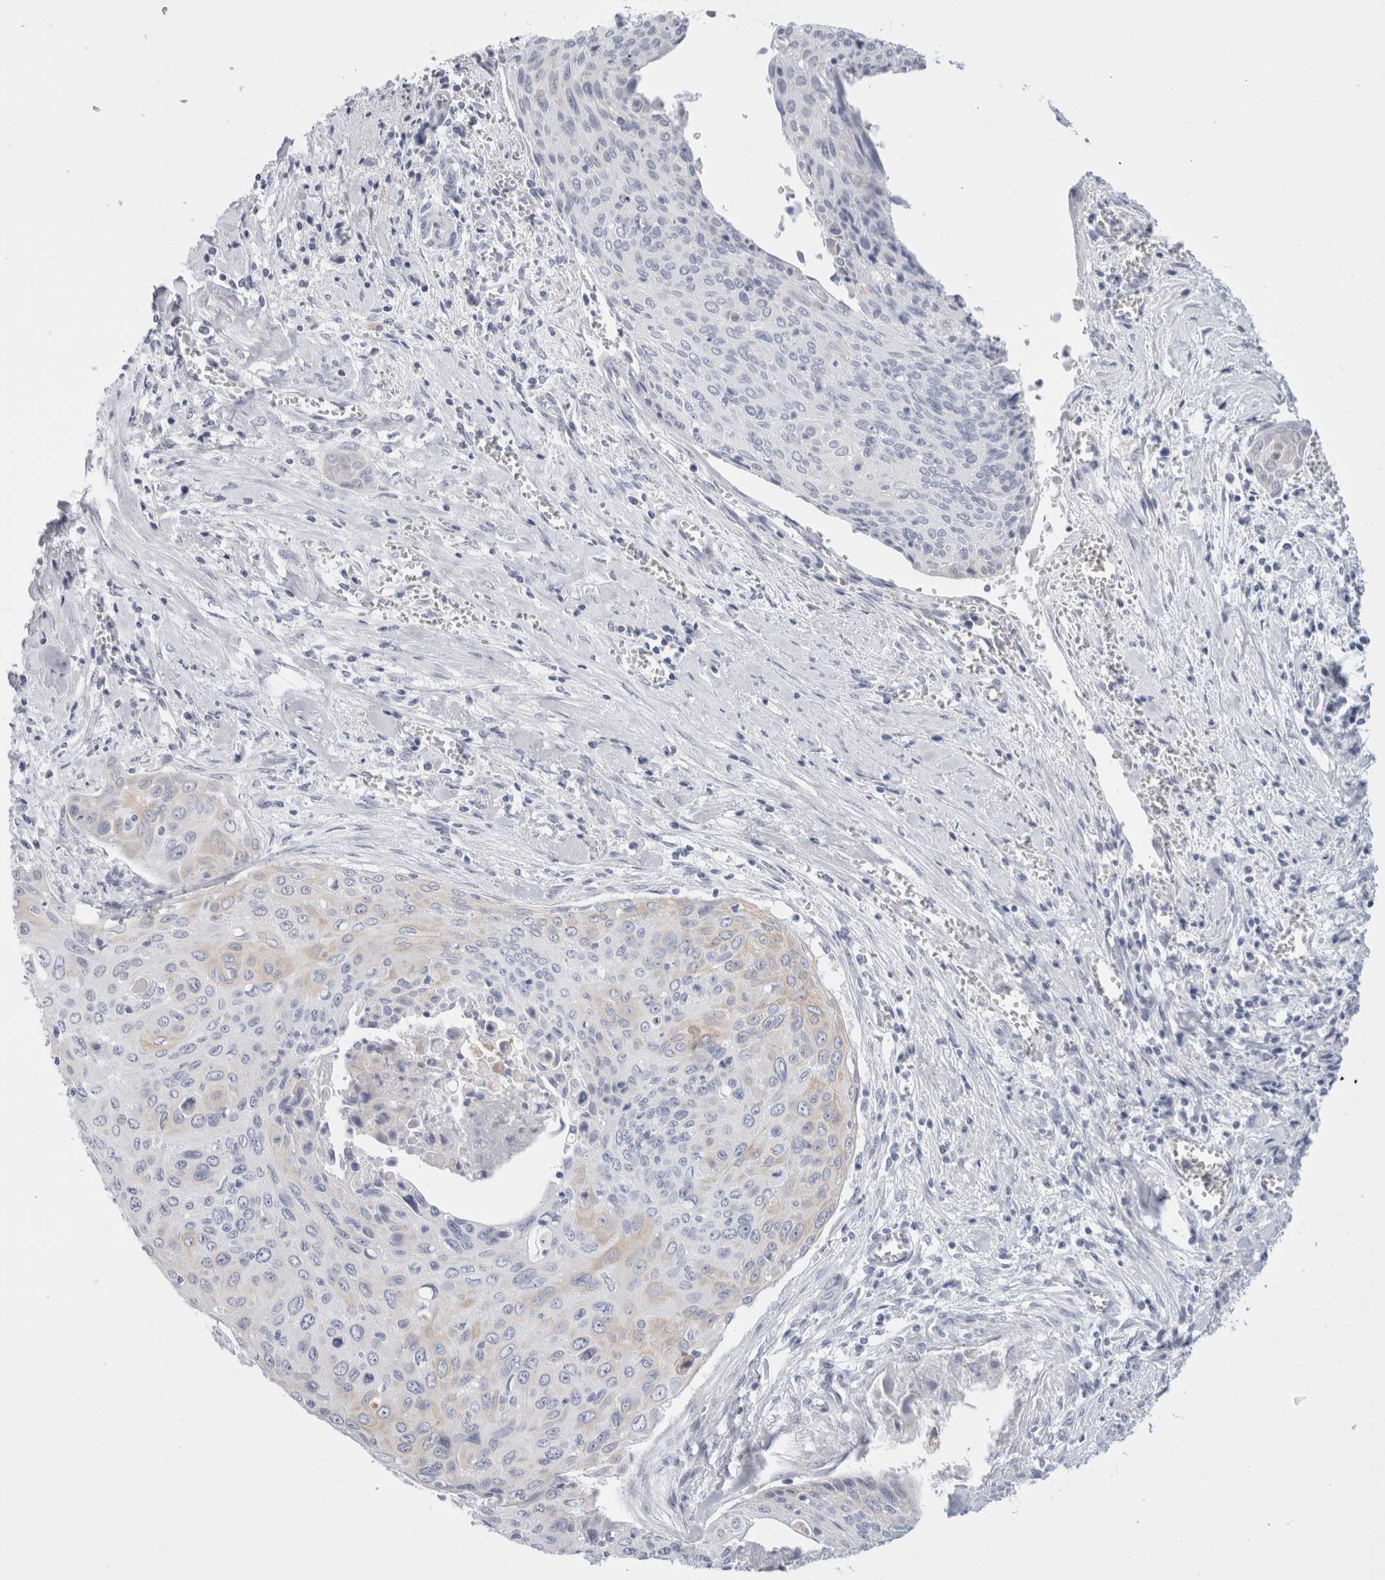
{"staining": {"intensity": "weak", "quantity": "<25%", "location": "cytoplasmic/membranous"}, "tissue": "cervical cancer", "cell_type": "Tumor cells", "image_type": "cancer", "snomed": [{"axis": "morphology", "description": "Squamous cell carcinoma, NOS"}, {"axis": "topography", "description": "Cervix"}], "caption": "The immunohistochemistry histopathology image has no significant expression in tumor cells of cervical squamous cell carcinoma tissue. (Brightfield microscopy of DAB immunohistochemistry at high magnification).", "gene": "MUC15", "patient": {"sex": "female", "age": 55}}